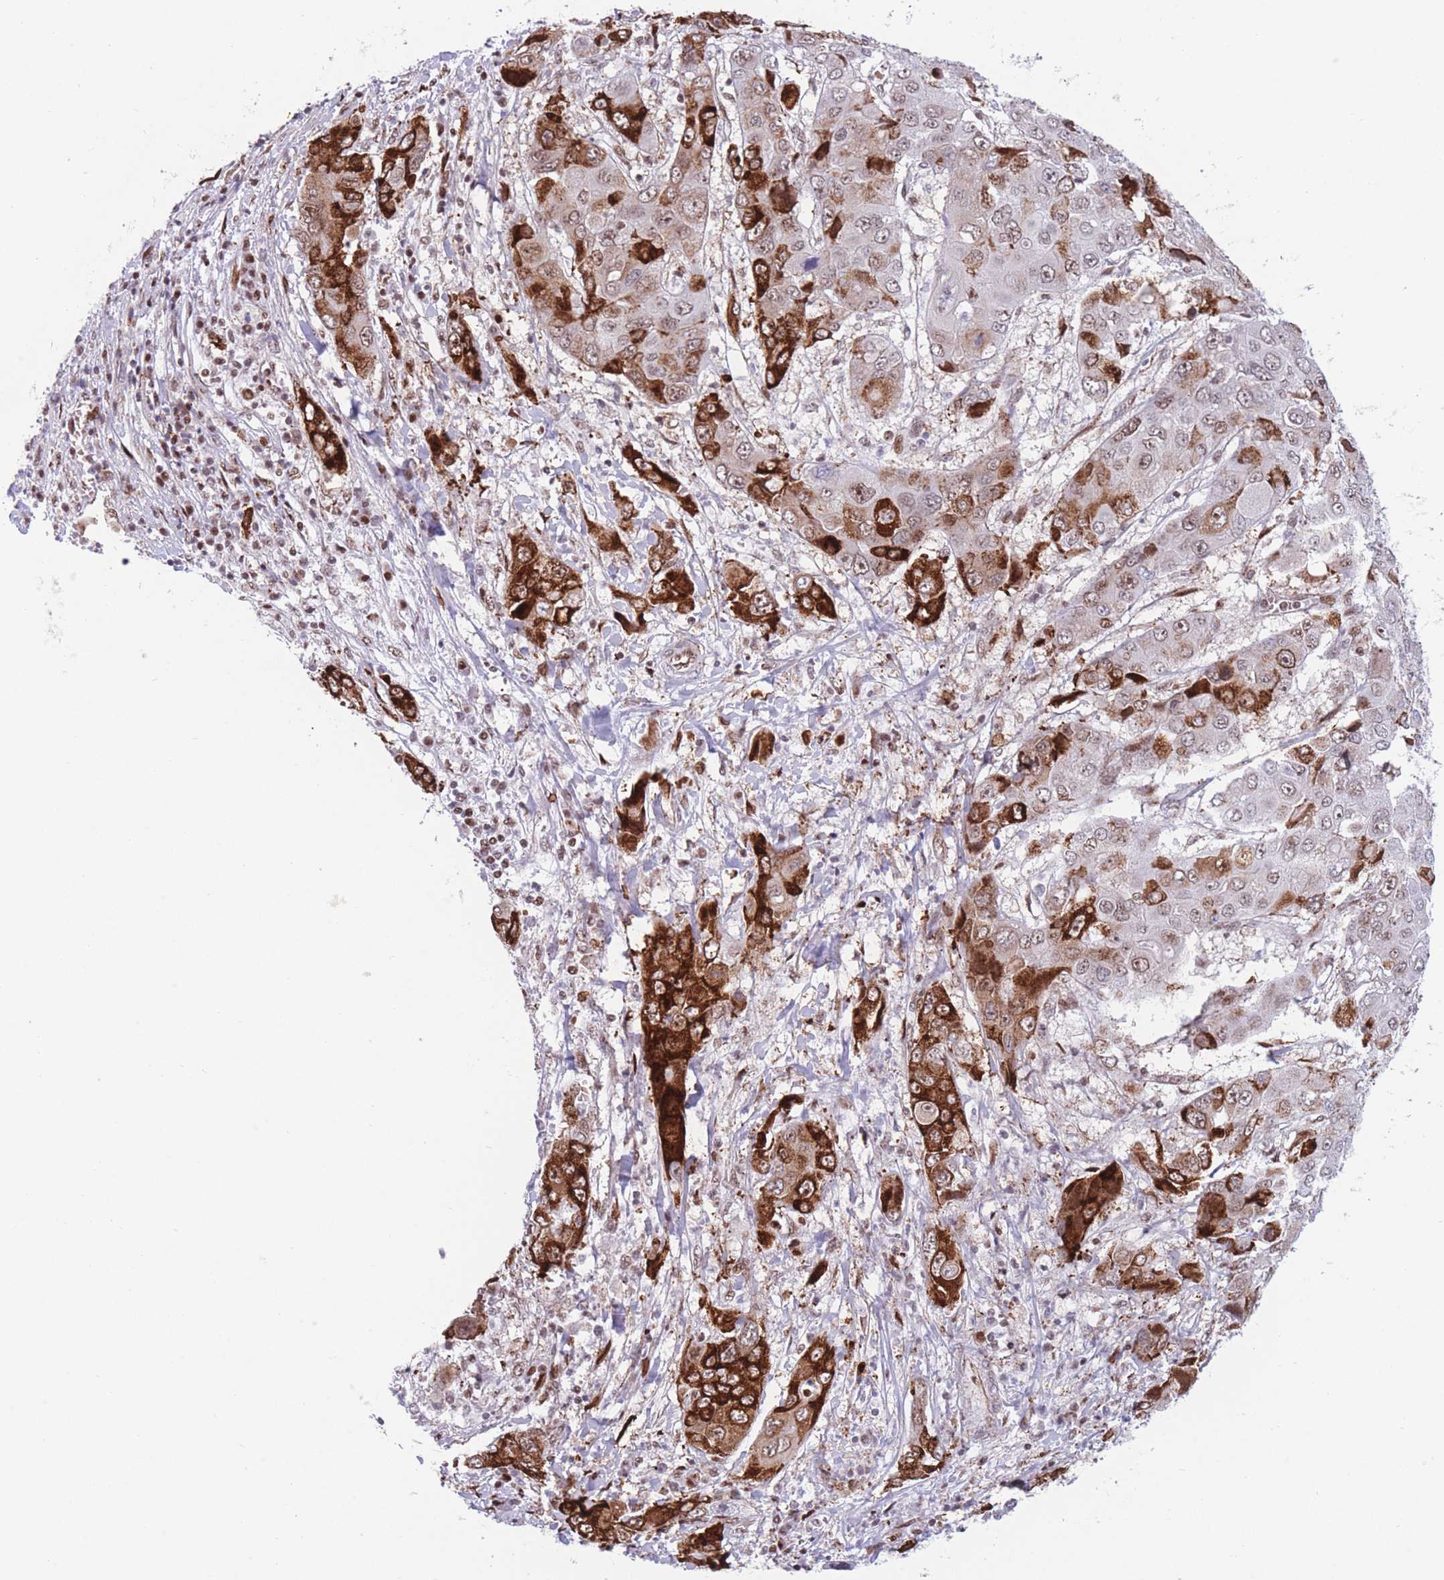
{"staining": {"intensity": "strong", "quantity": "25%-75%", "location": "cytoplasmic/membranous,nuclear"}, "tissue": "liver cancer", "cell_type": "Tumor cells", "image_type": "cancer", "snomed": [{"axis": "morphology", "description": "Cholangiocarcinoma"}, {"axis": "topography", "description": "Liver"}], "caption": "There is high levels of strong cytoplasmic/membranous and nuclear positivity in tumor cells of liver cancer, as demonstrated by immunohistochemical staining (brown color).", "gene": "DNAJC3", "patient": {"sex": "male", "age": 67}}